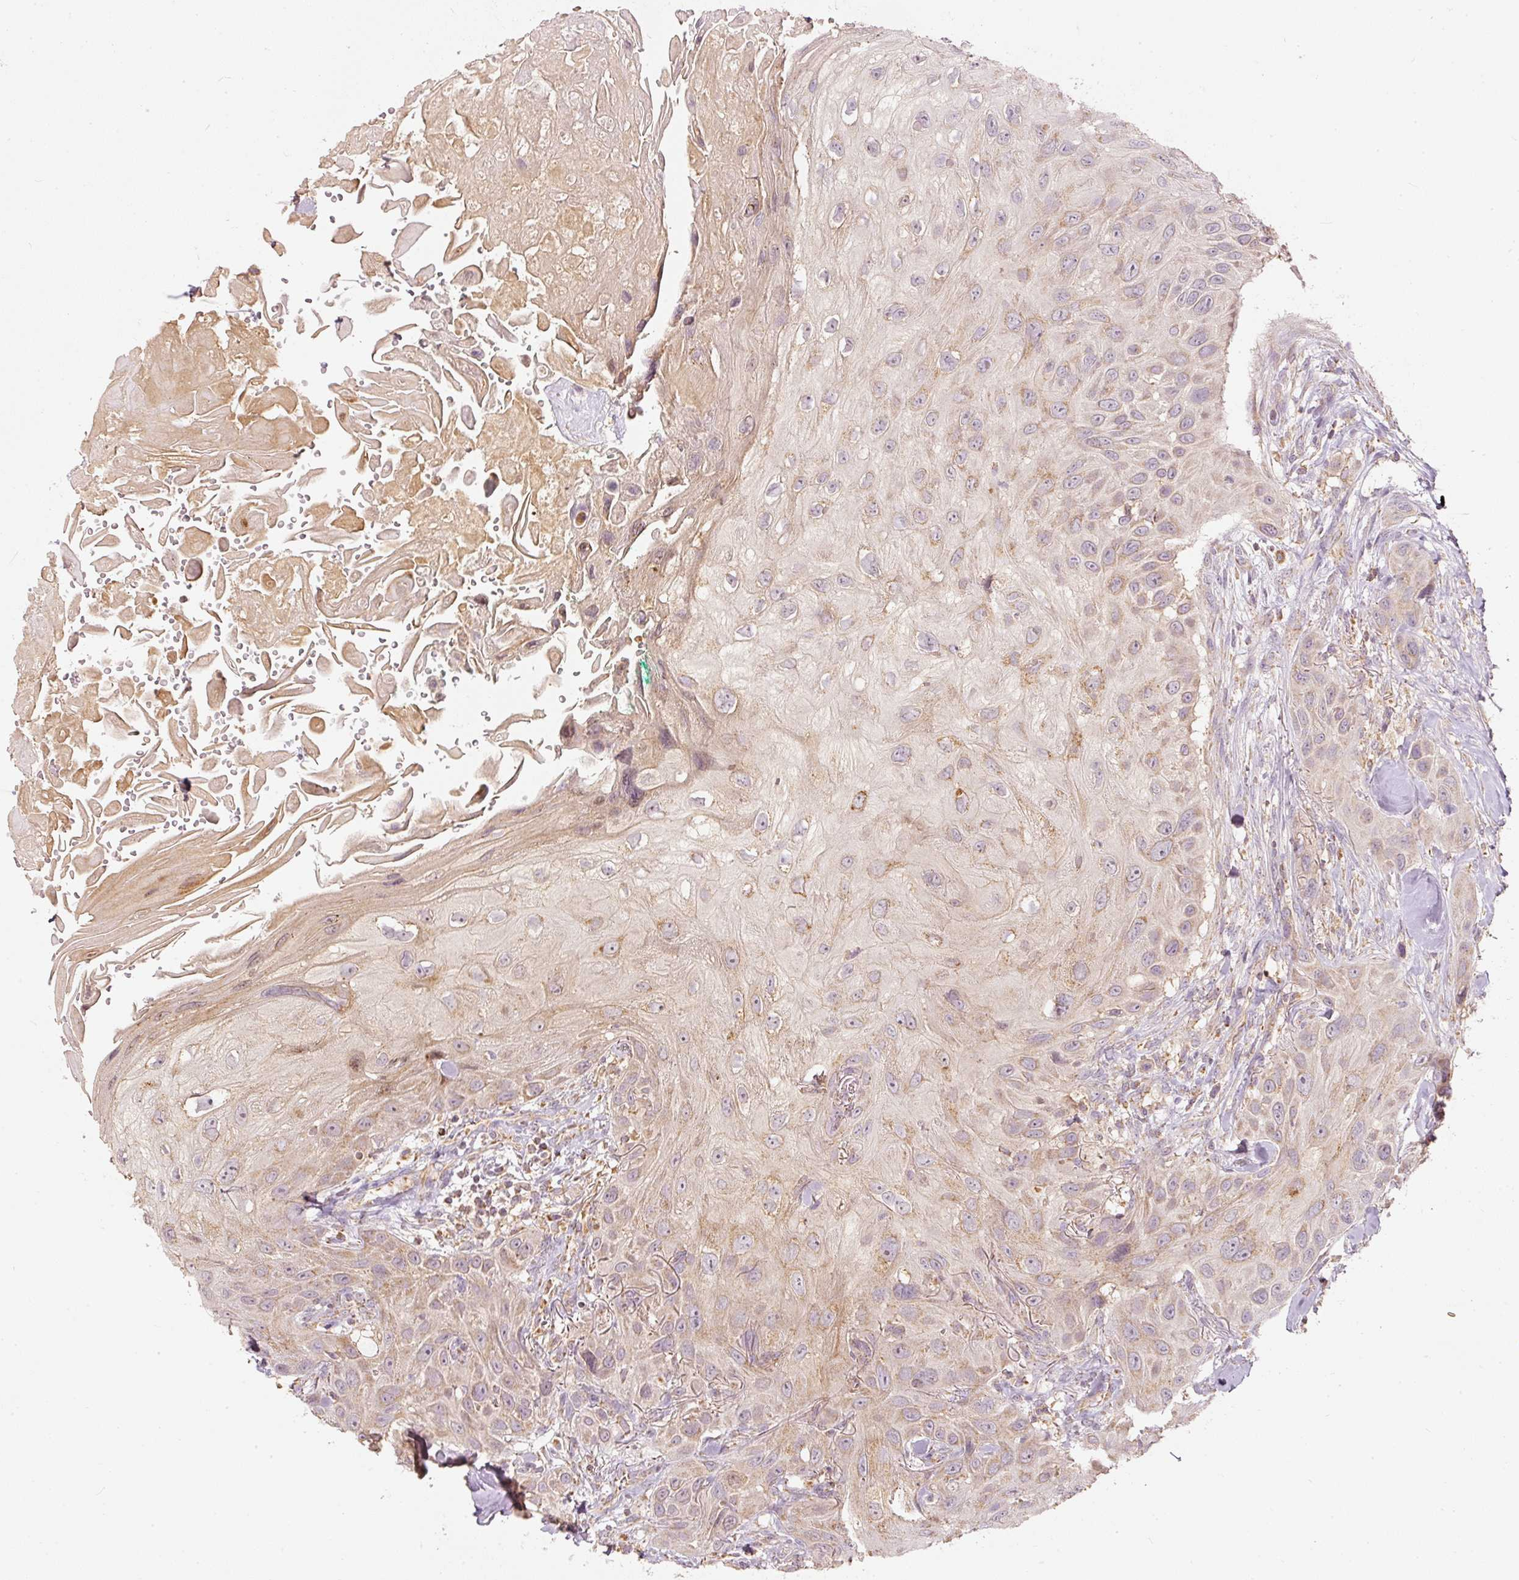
{"staining": {"intensity": "moderate", "quantity": "25%-75%", "location": "cytoplasmic/membranous"}, "tissue": "head and neck cancer", "cell_type": "Tumor cells", "image_type": "cancer", "snomed": [{"axis": "morphology", "description": "Squamous cell carcinoma, NOS"}, {"axis": "topography", "description": "Head-Neck"}], "caption": "Head and neck cancer stained with IHC demonstrates moderate cytoplasmic/membranous positivity in approximately 25%-75% of tumor cells.", "gene": "PSENEN", "patient": {"sex": "male", "age": 81}}